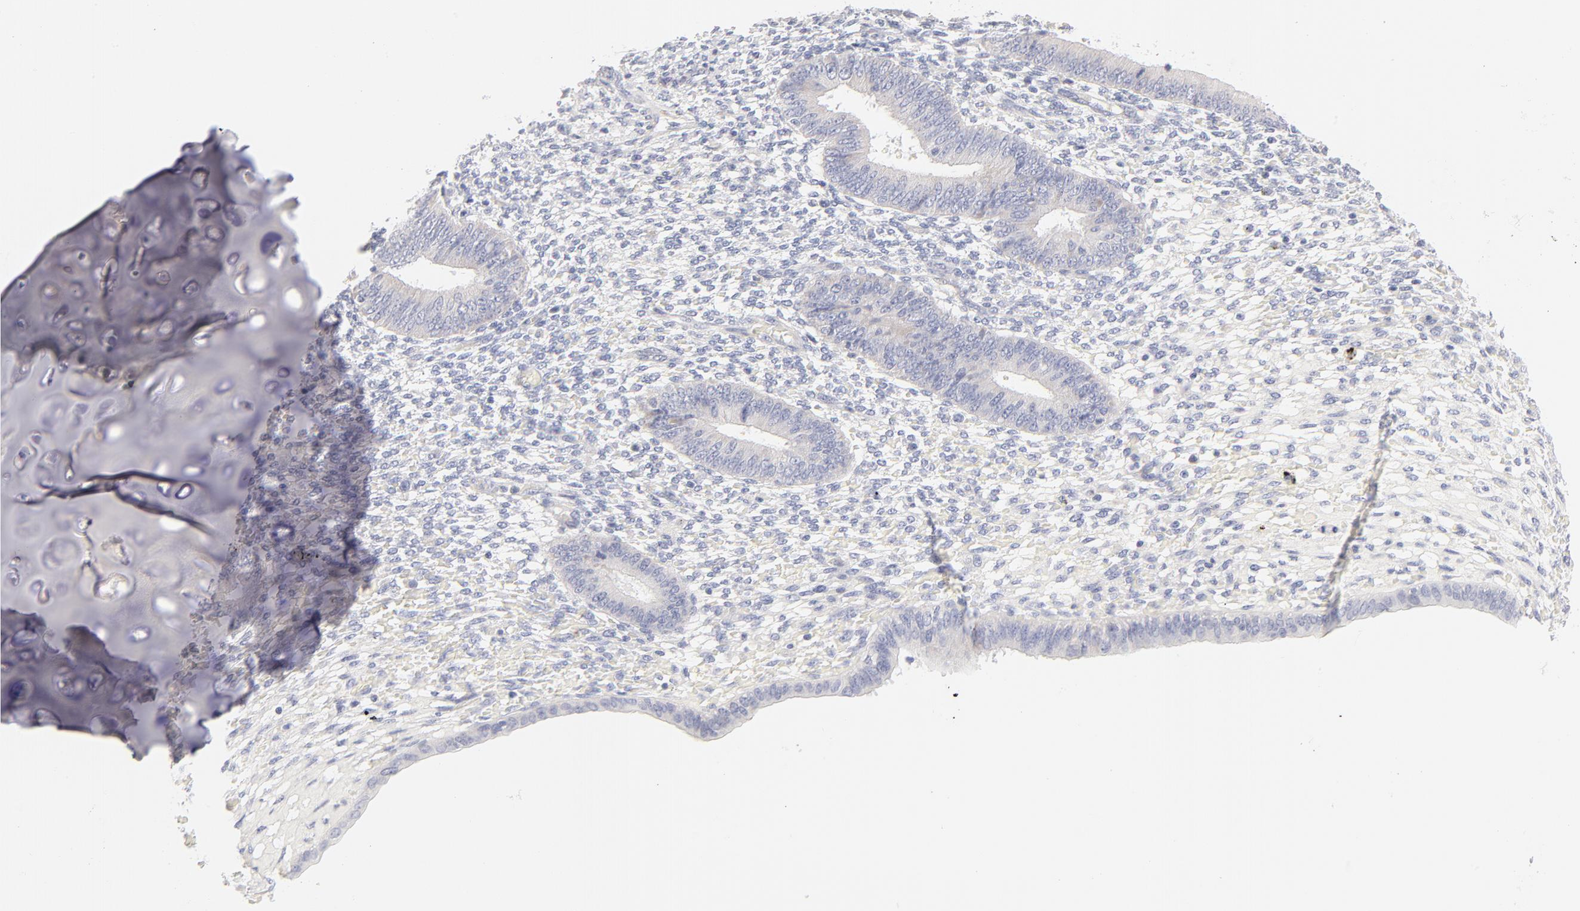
{"staining": {"intensity": "negative", "quantity": "none", "location": "none"}, "tissue": "endometrium", "cell_type": "Cells in endometrial stroma", "image_type": "normal", "snomed": [{"axis": "morphology", "description": "Normal tissue, NOS"}, {"axis": "topography", "description": "Endometrium"}], "caption": "The photomicrograph shows no staining of cells in endometrial stroma in unremarkable endometrium. (Immunohistochemistry, brightfield microscopy, high magnification).", "gene": "NPNT", "patient": {"sex": "female", "age": 42}}